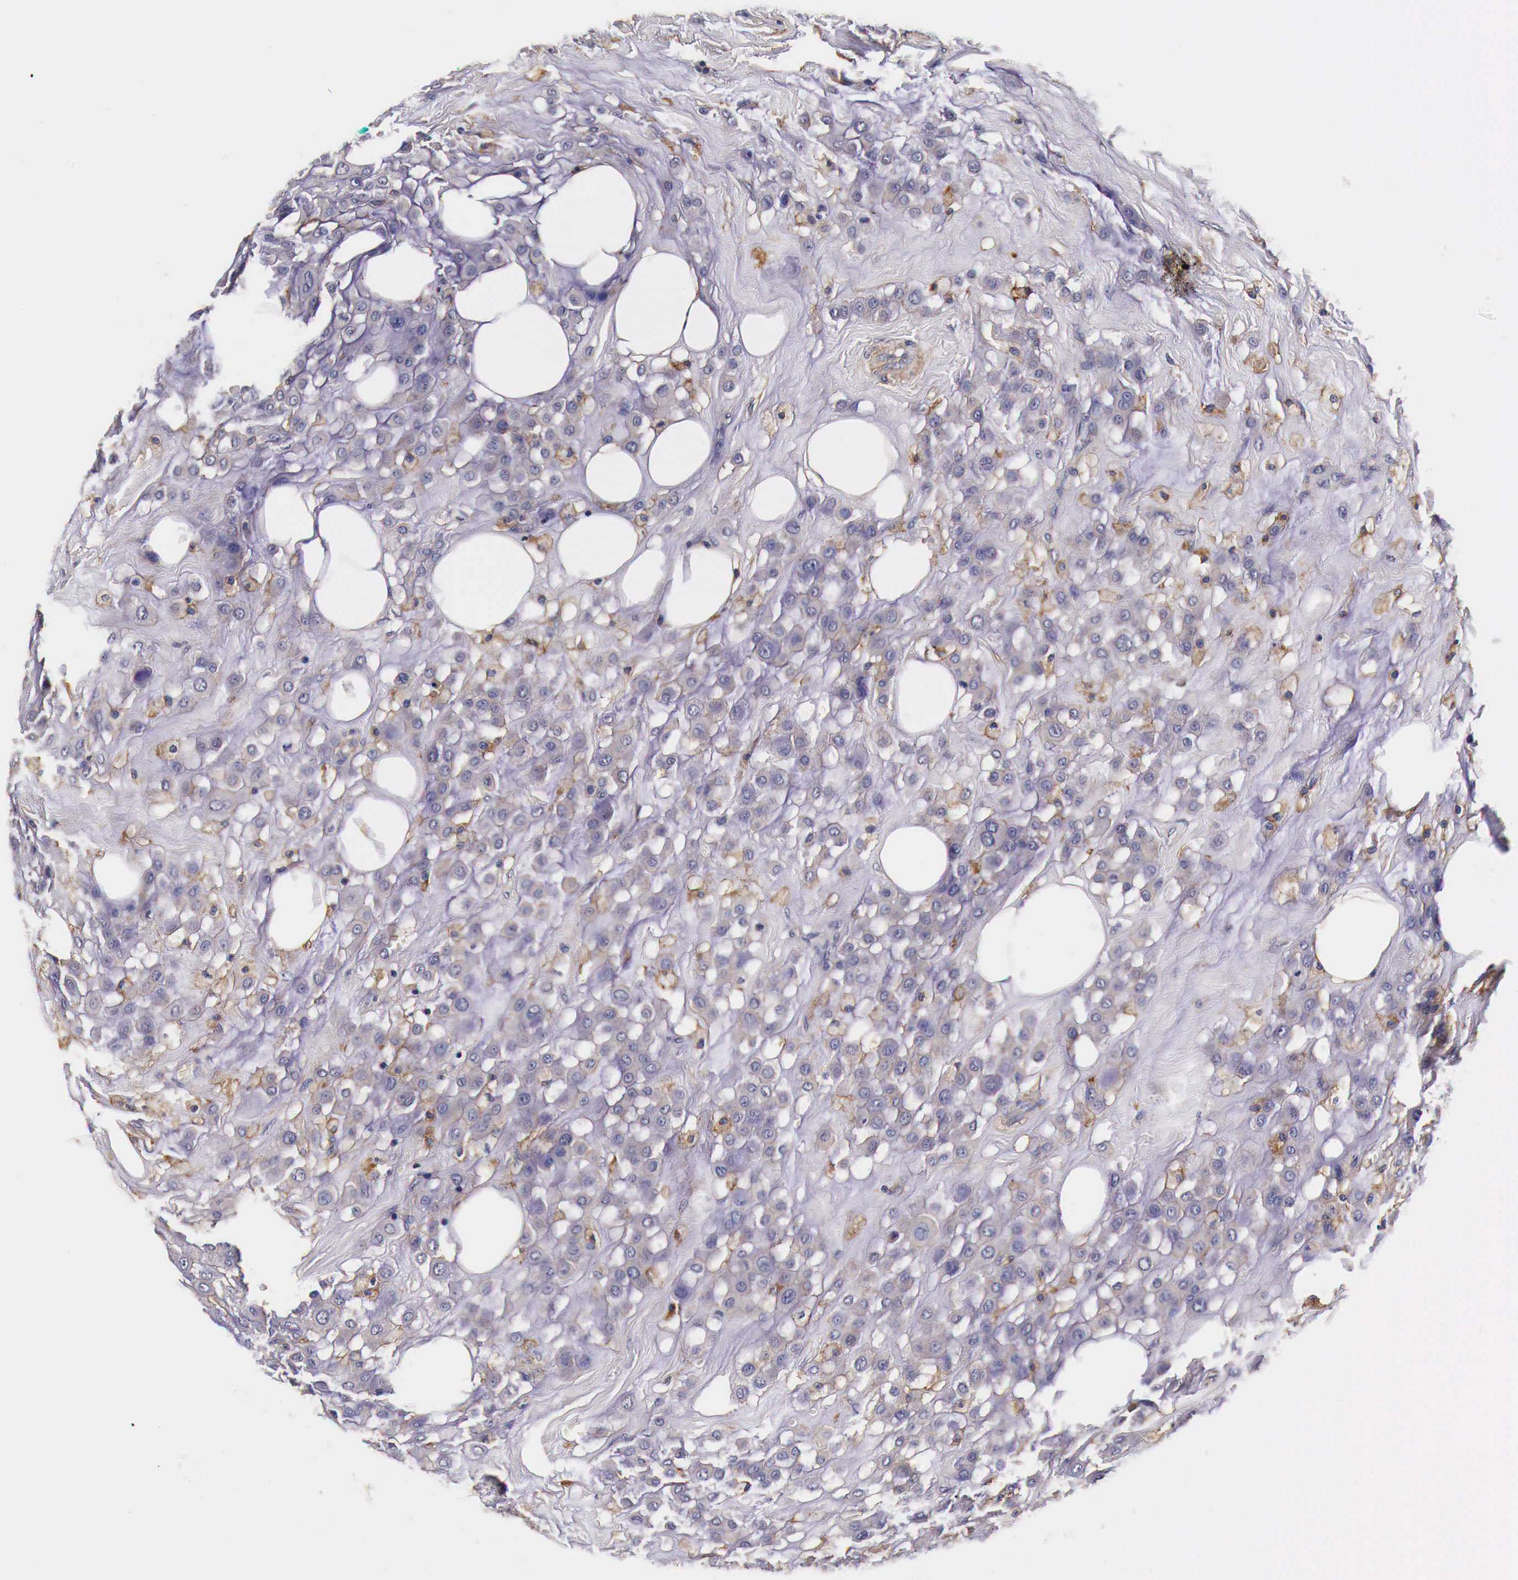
{"staining": {"intensity": "weak", "quantity": "25%-75%", "location": "cytoplasmic/membranous"}, "tissue": "breast cancer", "cell_type": "Tumor cells", "image_type": "cancer", "snomed": [{"axis": "morphology", "description": "Lobular carcinoma"}, {"axis": "topography", "description": "Breast"}], "caption": "This image reveals immunohistochemistry staining of human lobular carcinoma (breast), with low weak cytoplasmic/membranous positivity in approximately 25%-75% of tumor cells.", "gene": "RP2", "patient": {"sex": "female", "age": 85}}